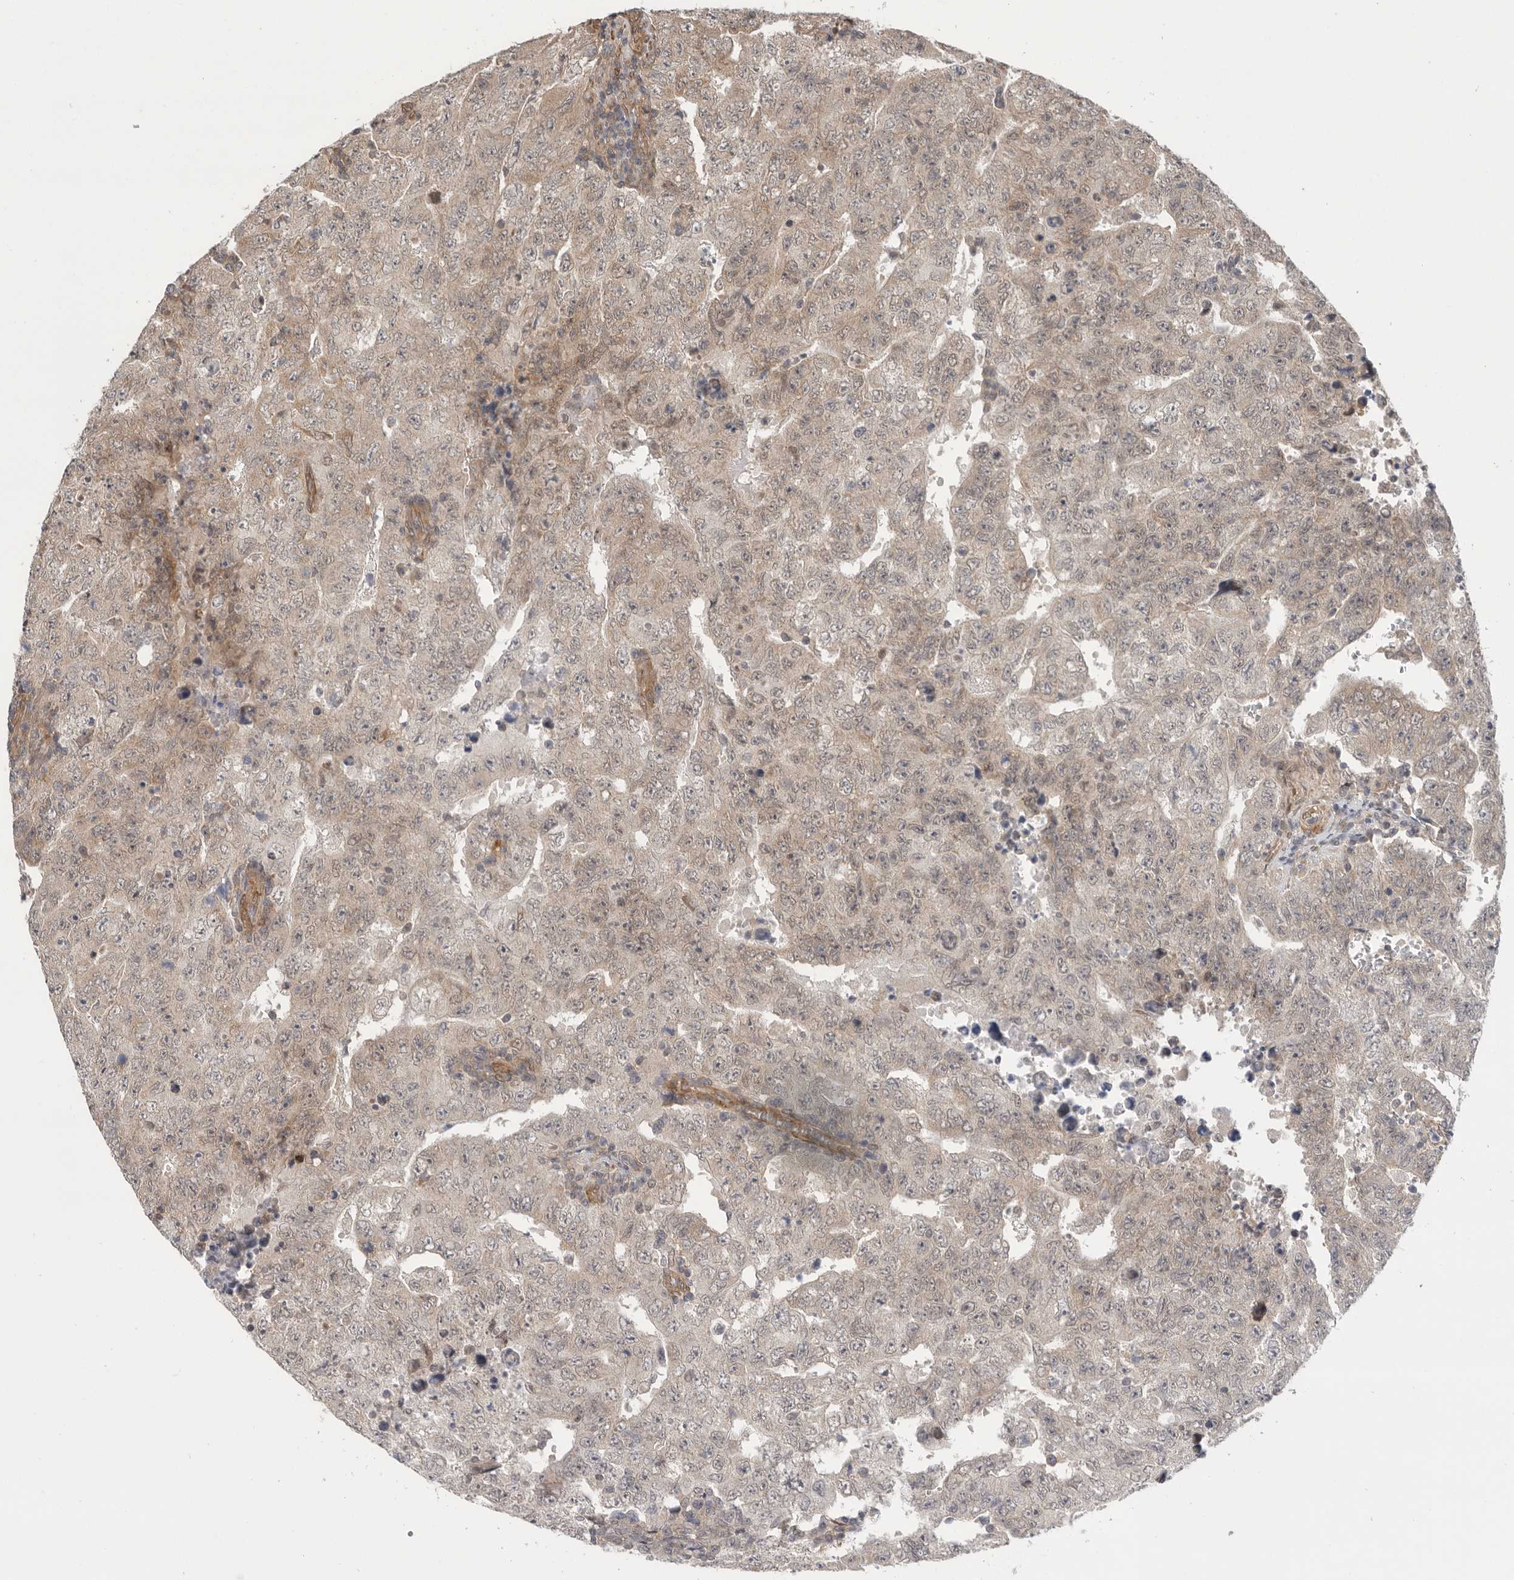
{"staining": {"intensity": "weak", "quantity": "<25%", "location": "cytoplasmic/membranous,nuclear"}, "tissue": "testis cancer", "cell_type": "Tumor cells", "image_type": "cancer", "snomed": [{"axis": "morphology", "description": "Carcinoma, Embryonal, NOS"}, {"axis": "topography", "description": "Testis"}], "caption": "A histopathology image of human testis embryonal carcinoma is negative for staining in tumor cells.", "gene": "VPS50", "patient": {"sex": "male", "age": 26}}